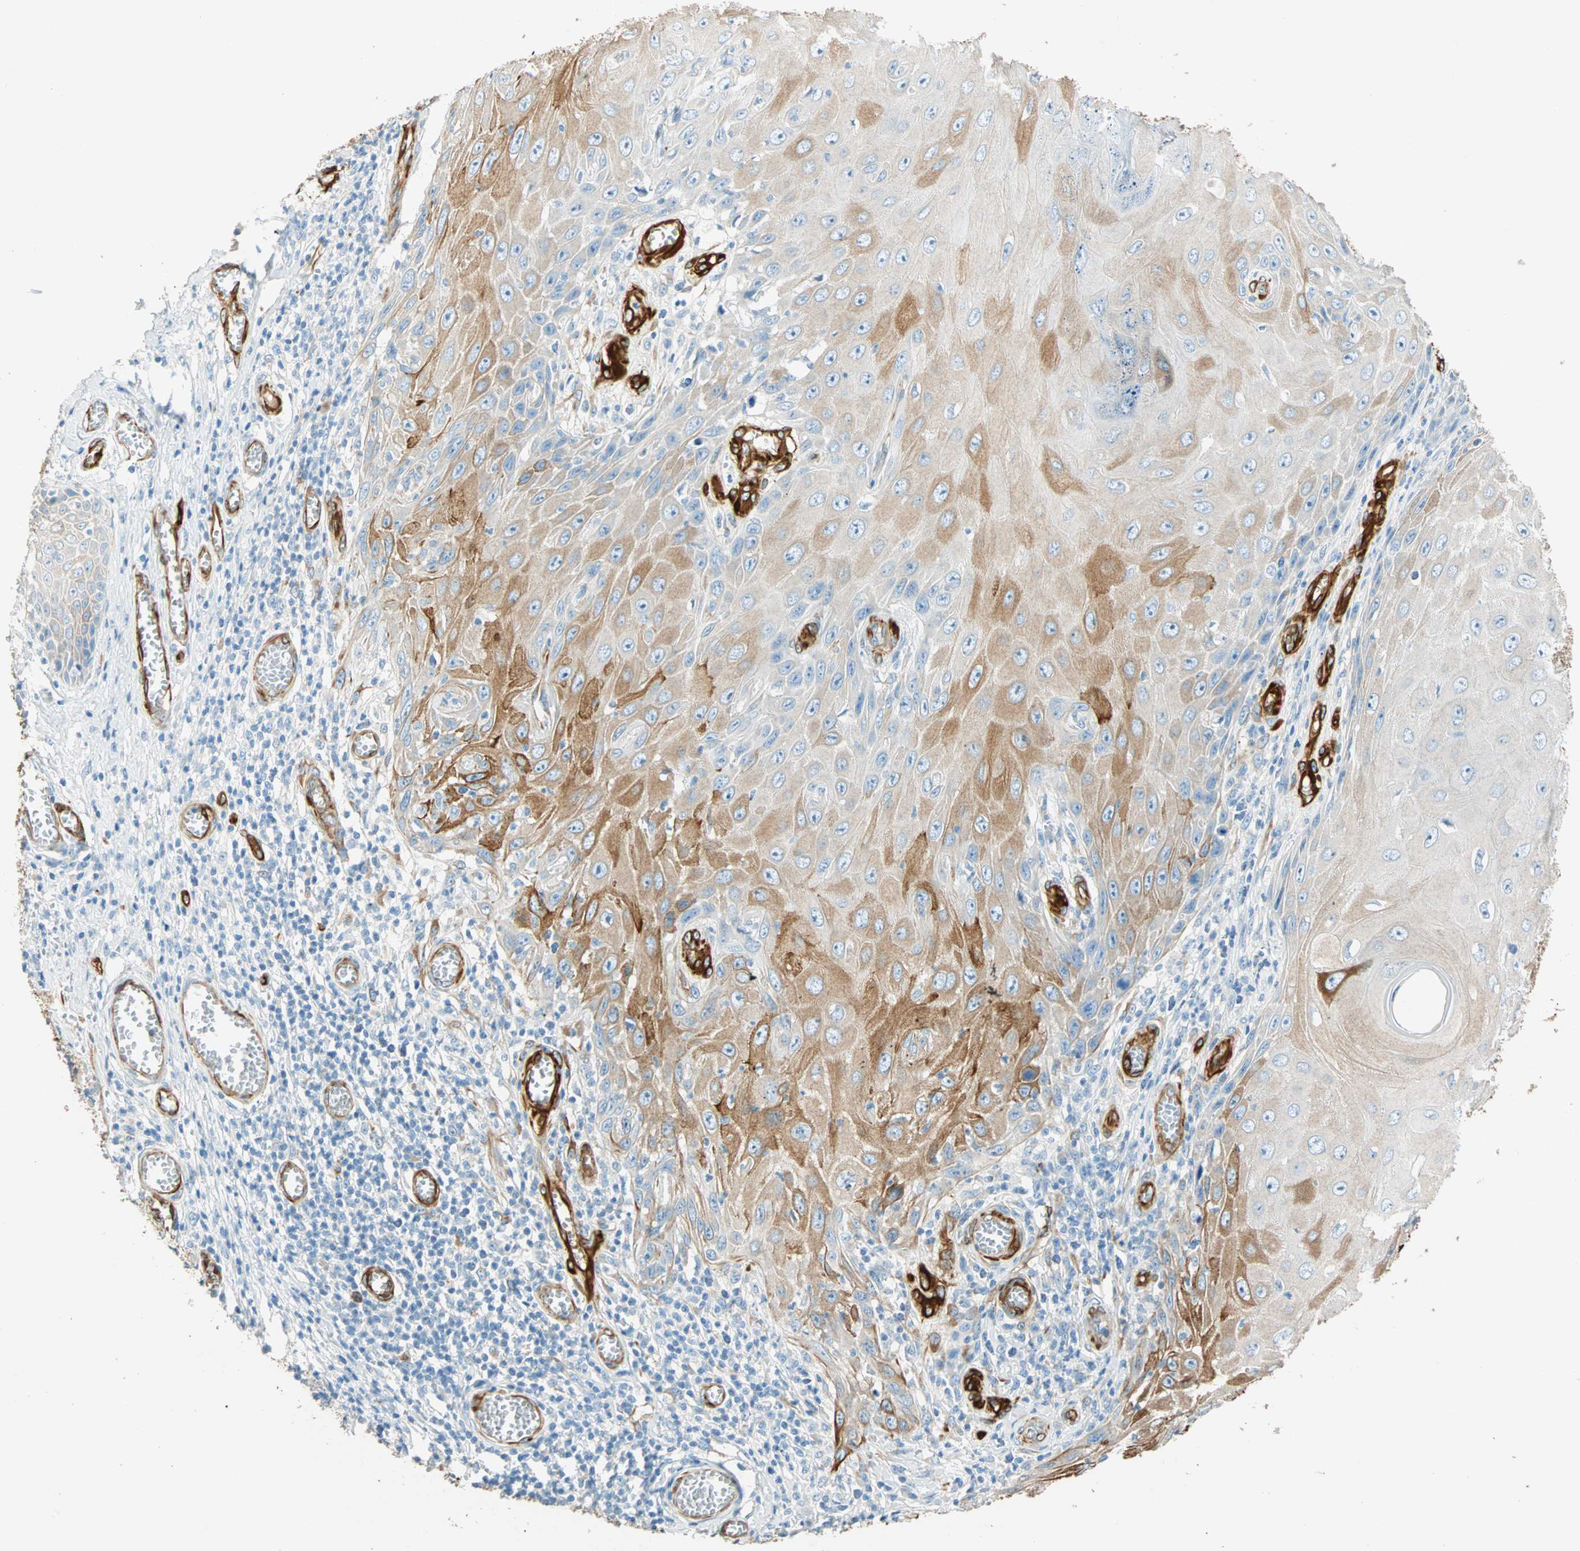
{"staining": {"intensity": "moderate", "quantity": "25%-75%", "location": "cytoplasmic/membranous"}, "tissue": "skin cancer", "cell_type": "Tumor cells", "image_type": "cancer", "snomed": [{"axis": "morphology", "description": "Squamous cell carcinoma, NOS"}, {"axis": "topography", "description": "Skin"}], "caption": "IHC photomicrograph of neoplastic tissue: human skin cancer (squamous cell carcinoma) stained using immunohistochemistry reveals medium levels of moderate protein expression localized specifically in the cytoplasmic/membranous of tumor cells, appearing as a cytoplasmic/membranous brown color.", "gene": "NES", "patient": {"sex": "female", "age": 73}}